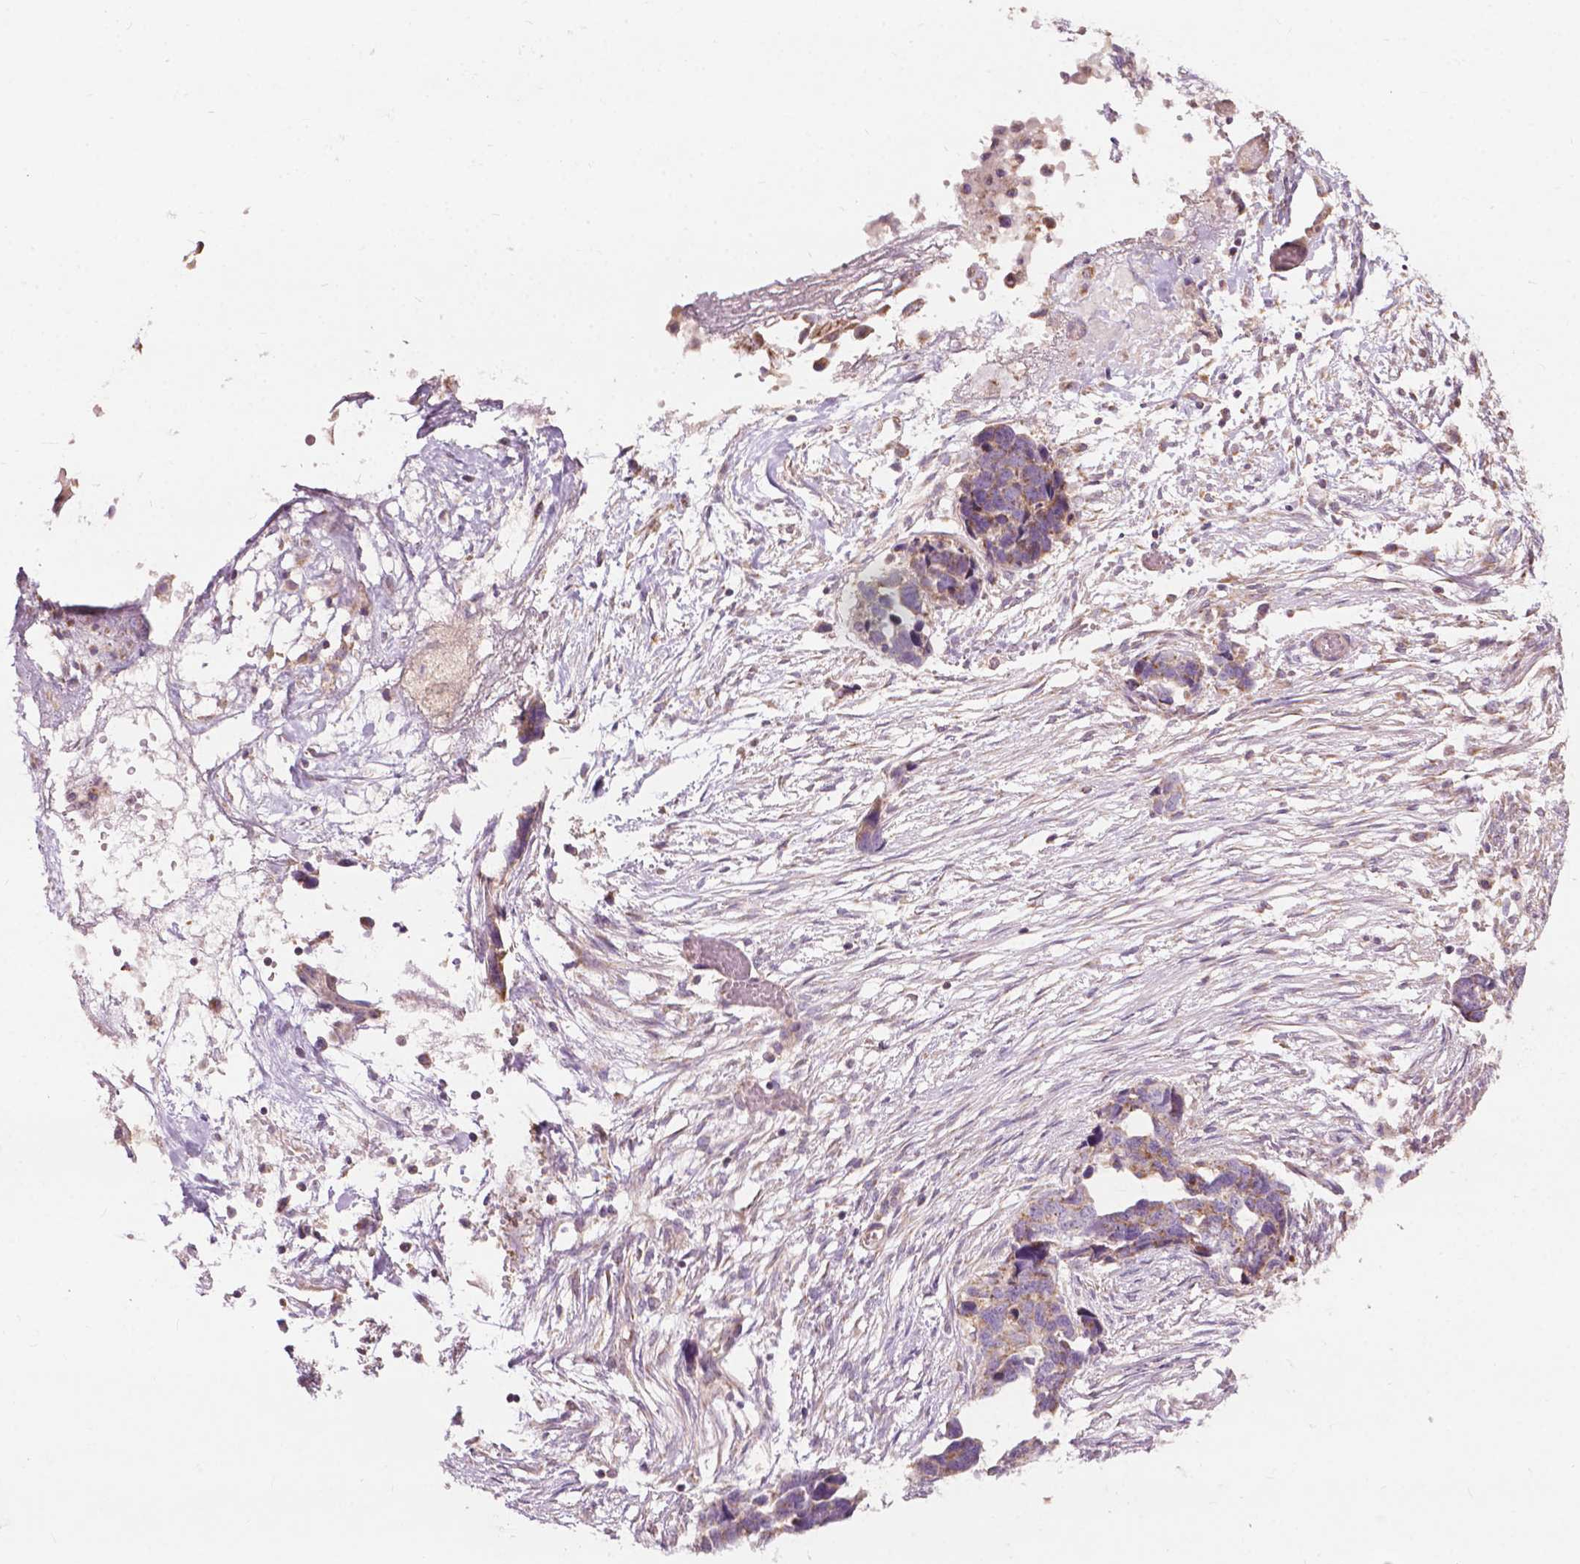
{"staining": {"intensity": "moderate", "quantity": ">75%", "location": "cytoplasmic/membranous"}, "tissue": "ovarian cancer", "cell_type": "Tumor cells", "image_type": "cancer", "snomed": [{"axis": "morphology", "description": "Cystadenocarcinoma, serous, NOS"}, {"axis": "topography", "description": "Ovary"}], "caption": "IHC staining of serous cystadenocarcinoma (ovarian), which shows medium levels of moderate cytoplasmic/membranous expression in about >75% of tumor cells indicating moderate cytoplasmic/membranous protein positivity. The staining was performed using DAB (3,3'-diaminobenzidine) (brown) for protein detection and nuclei were counterstained in hematoxylin (blue).", "gene": "NDUFA10", "patient": {"sex": "female", "age": 69}}